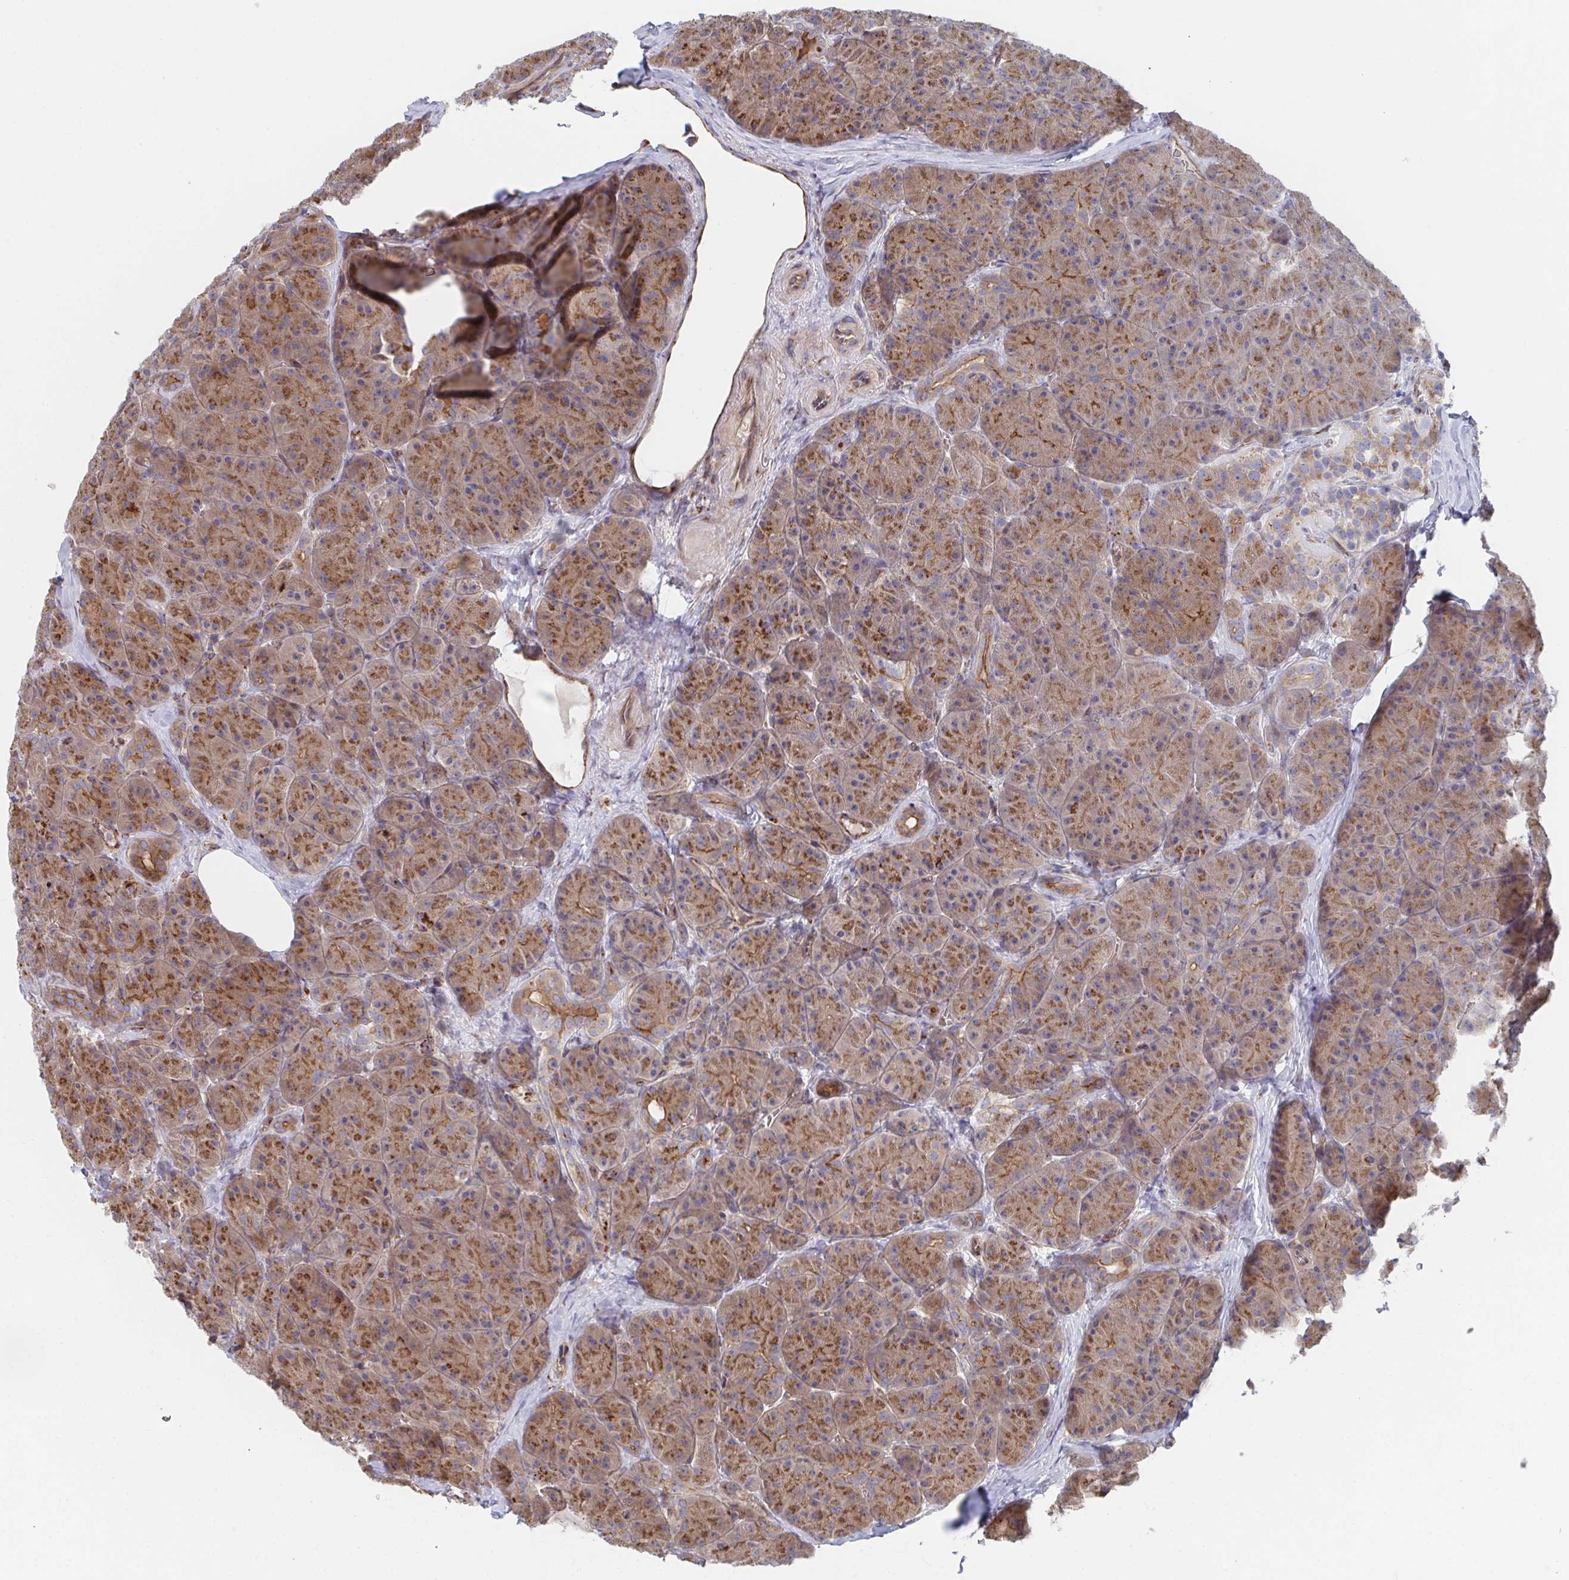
{"staining": {"intensity": "strong", "quantity": ">75%", "location": "cytoplasmic/membranous"}, "tissue": "pancreas", "cell_type": "Exocrine glandular cells", "image_type": "normal", "snomed": [{"axis": "morphology", "description": "Normal tissue, NOS"}, {"axis": "topography", "description": "Pancreas"}], "caption": "Unremarkable pancreas was stained to show a protein in brown. There is high levels of strong cytoplasmic/membranous positivity in approximately >75% of exocrine glandular cells. (DAB IHC with brightfield microscopy, high magnification).", "gene": "FJX1", "patient": {"sex": "male", "age": 57}}